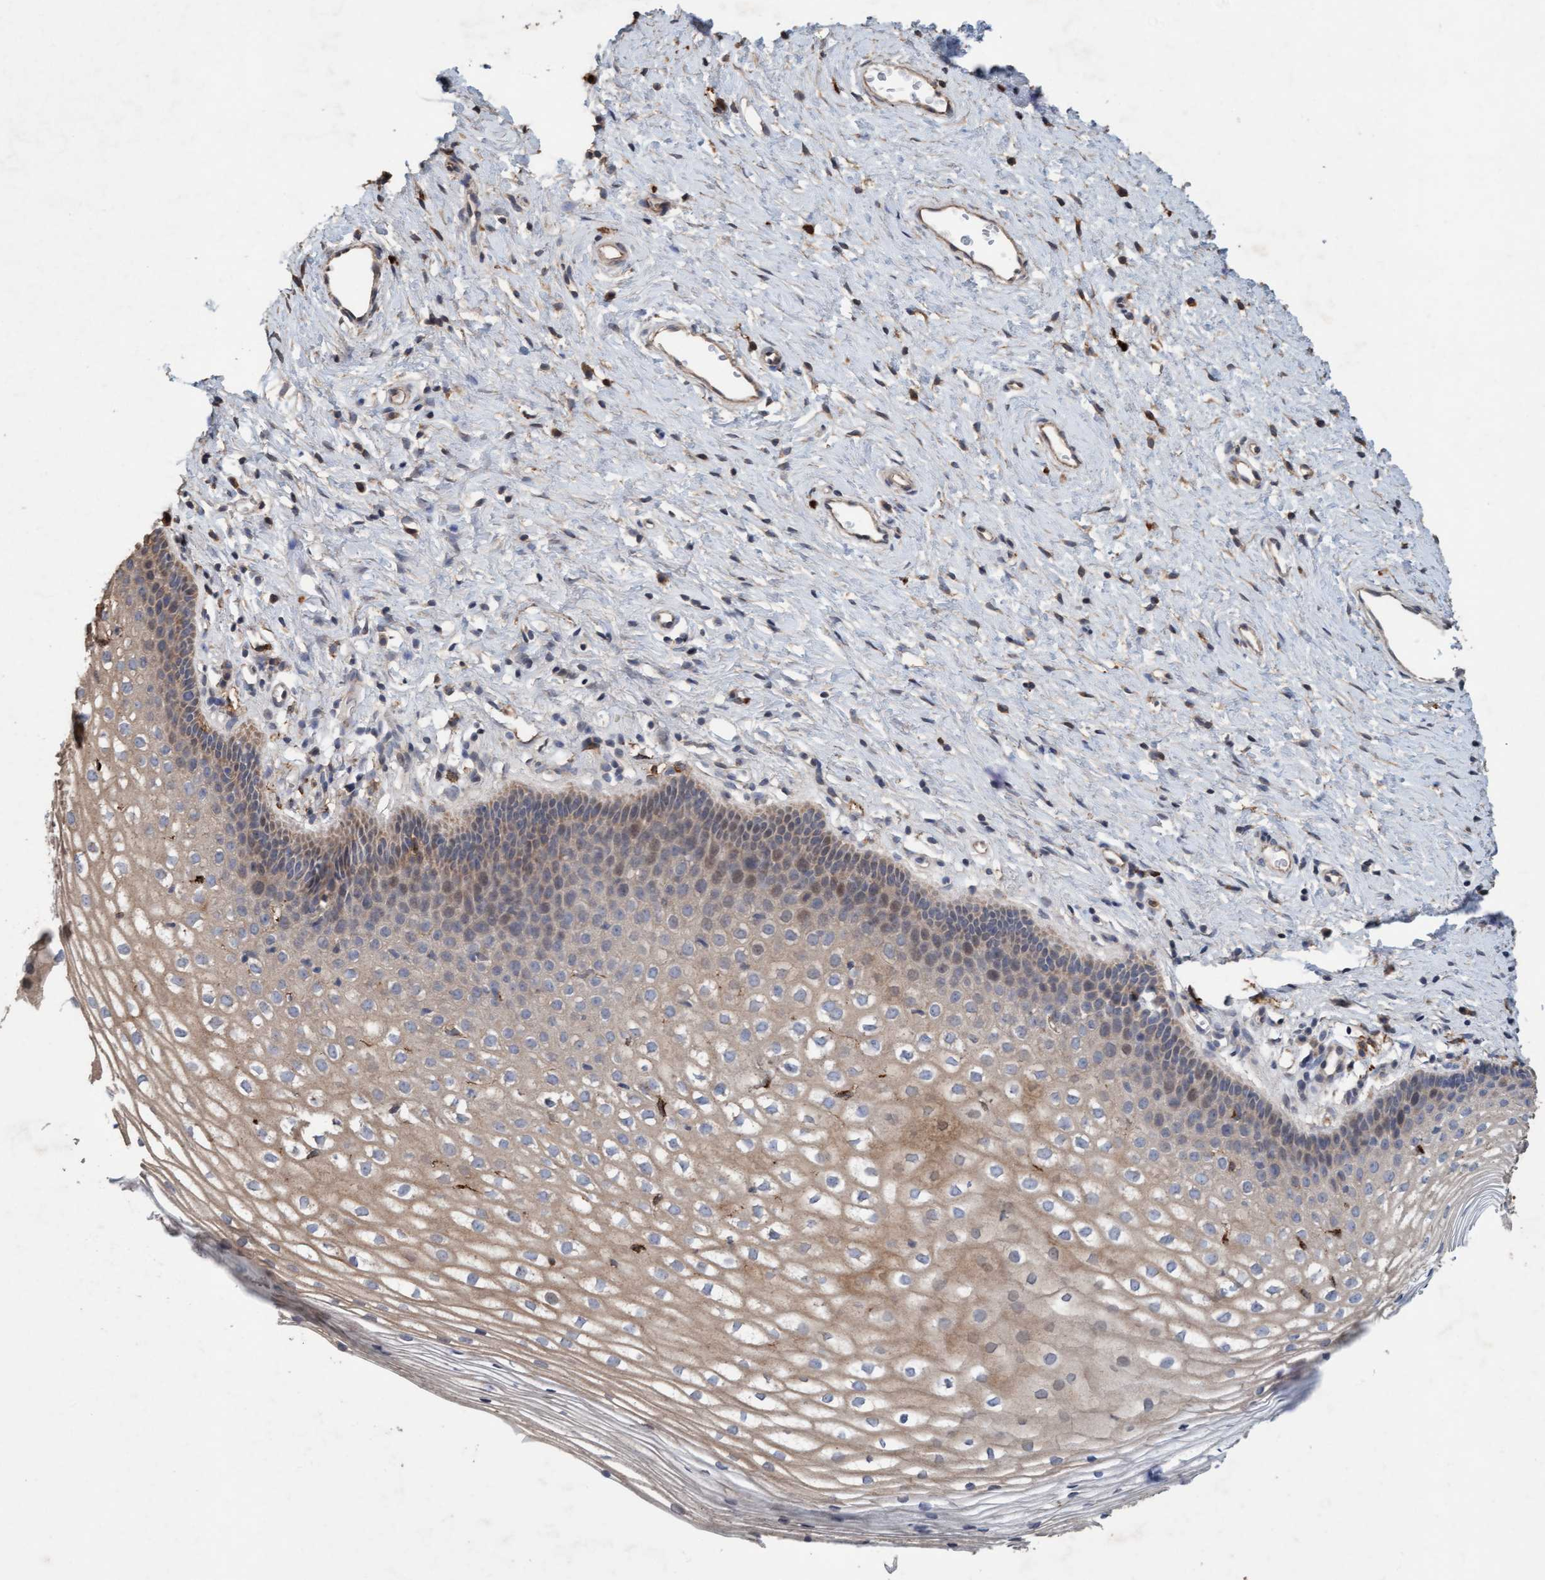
{"staining": {"intensity": "weak", "quantity": ">75%", "location": "cytoplasmic/membranous"}, "tissue": "cervix", "cell_type": "Glandular cells", "image_type": "normal", "snomed": [{"axis": "morphology", "description": "Normal tissue, NOS"}, {"axis": "topography", "description": "Cervix"}], "caption": "Benign cervix displays weak cytoplasmic/membranous expression in about >75% of glandular cells (Stains: DAB (3,3'-diaminobenzidine) in brown, nuclei in blue, Microscopy: brightfield microscopy at high magnification)..", "gene": "LONRF1", "patient": {"sex": "female", "age": 27}}